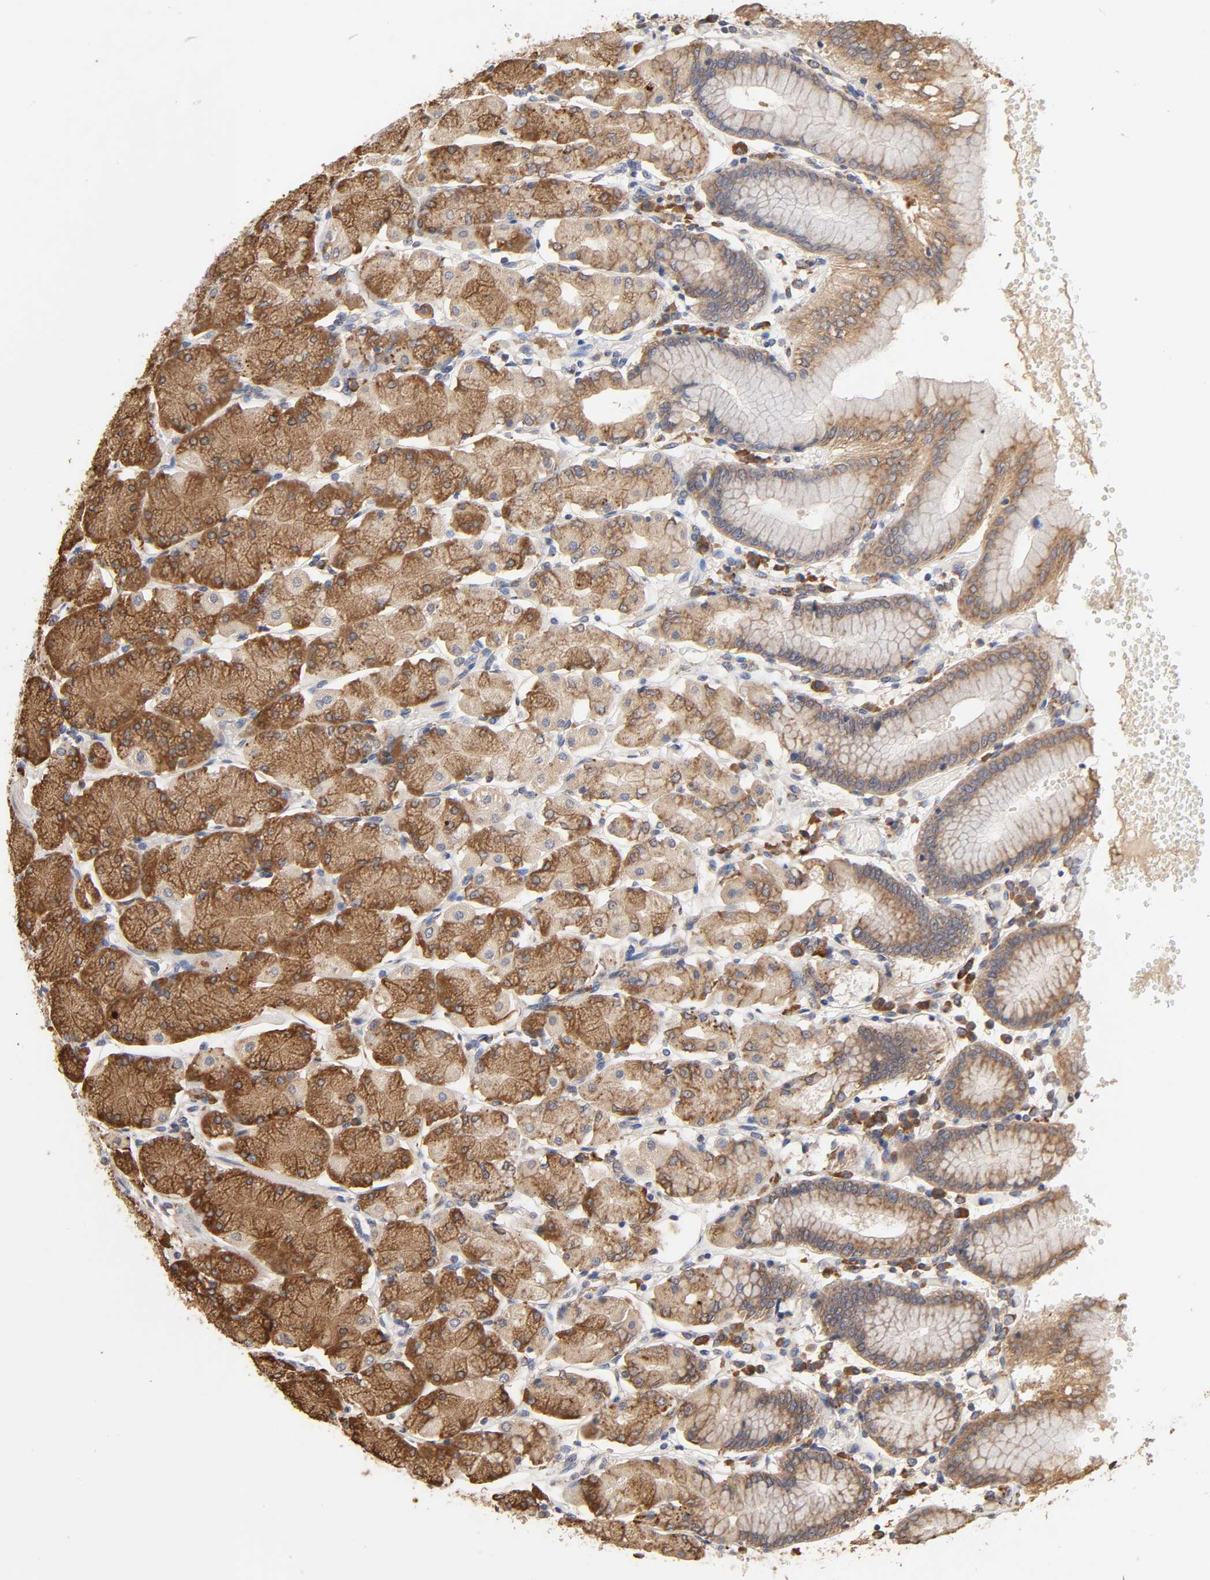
{"staining": {"intensity": "moderate", "quantity": ">75%", "location": "cytoplasmic/membranous"}, "tissue": "stomach", "cell_type": "Glandular cells", "image_type": "normal", "snomed": [{"axis": "morphology", "description": "Normal tissue, NOS"}, {"axis": "topography", "description": "Stomach, upper"}, {"axis": "topography", "description": "Stomach"}], "caption": "The photomicrograph demonstrates immunohistochemical staining of normal stomach. There is moderate cytoplasmic/membranous positivity is identified in approximately >75% of glandular cells. The staining was performed using DAB (3,3'-diaminobenzidine), with brown indicating positive protein expression. Nuclei are stained blue with hematoxylin.", "gene": "EIF4G2", "patient": {"sex": "male", "age": 76}}